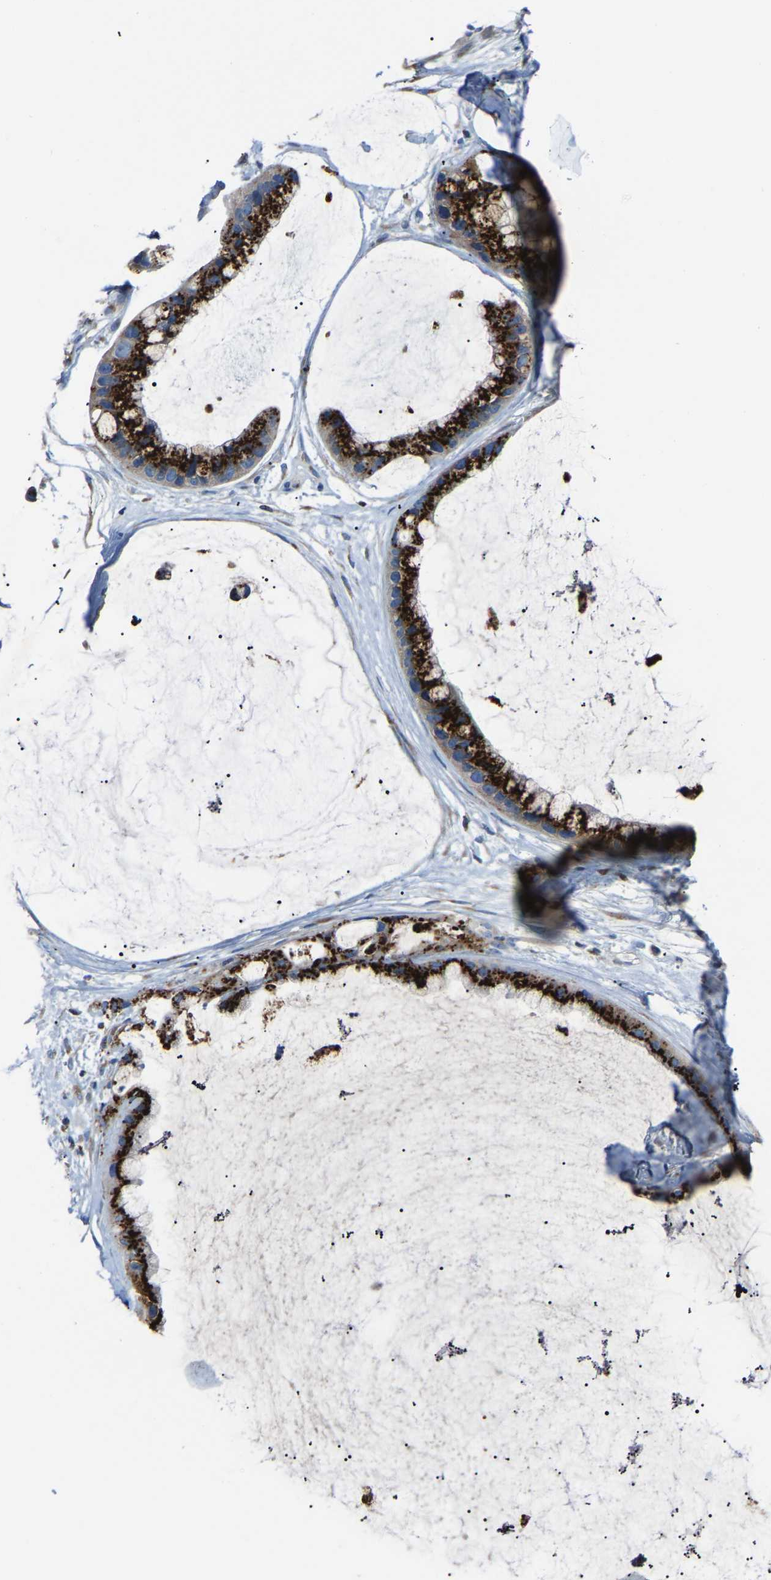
{"staining": {"intensity": "strong", "quantity": ">75%", "location": "cytoplasmic/membranous"}, "tissue": "ovarian cancer", "cell_type": "Tumor cells", "image_type": "cancer", "snomed": [{"axis": "morphology", "description": "Cystadenocarcinoma, mucinous, NOS"}, {"axis": "topography", "description": "Ovary"}], "caption": "This micrograph demonstrates ovarian cancer (mucinous cystadenocarcinoma) stained with immunohistochemistry to label a protein in brown. The cytoplasmic/membranous of tumor cells show strong positivity for the protein. Nuclei are counter-stained blue.", "gene": "CANT1", "patient": {"sex": "female", "age": 39}}